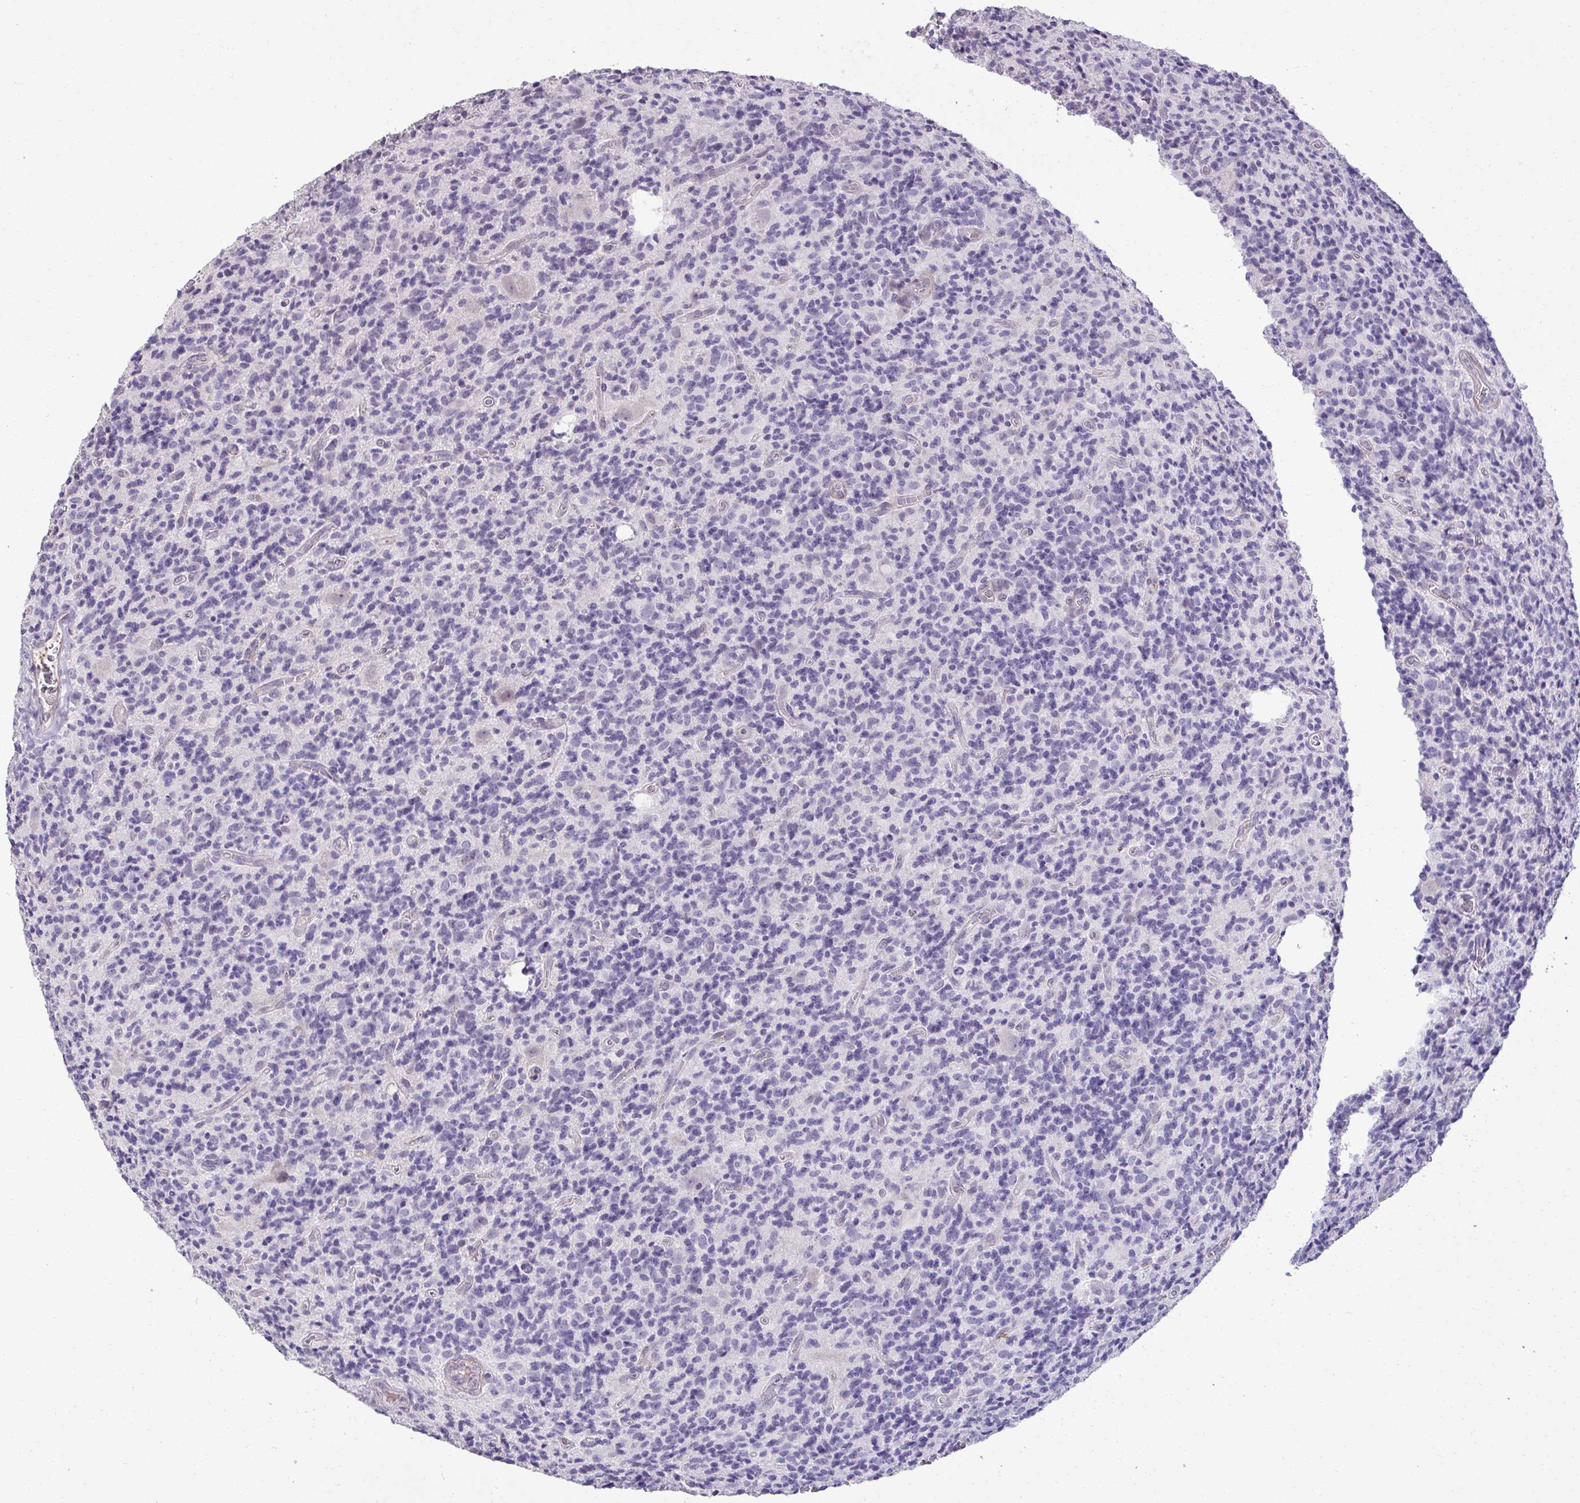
{"staining": {"intensity": "negative", "quantity": "none", "location": "none"}, "tissue": "glioma", "cell_type": "Tumor cells", "image_type": "cancer", "snomed": [{"axis": "morphology", "description": "Glioma, malignant, High grade"}, {"axis": "topography", "description": "Brain"}], "caption": "Tumor cells show no significant staining in malignant glioma (high-grade).", "gene": "SLC30A3", "patient": {"sex": "male", "age": 76}}